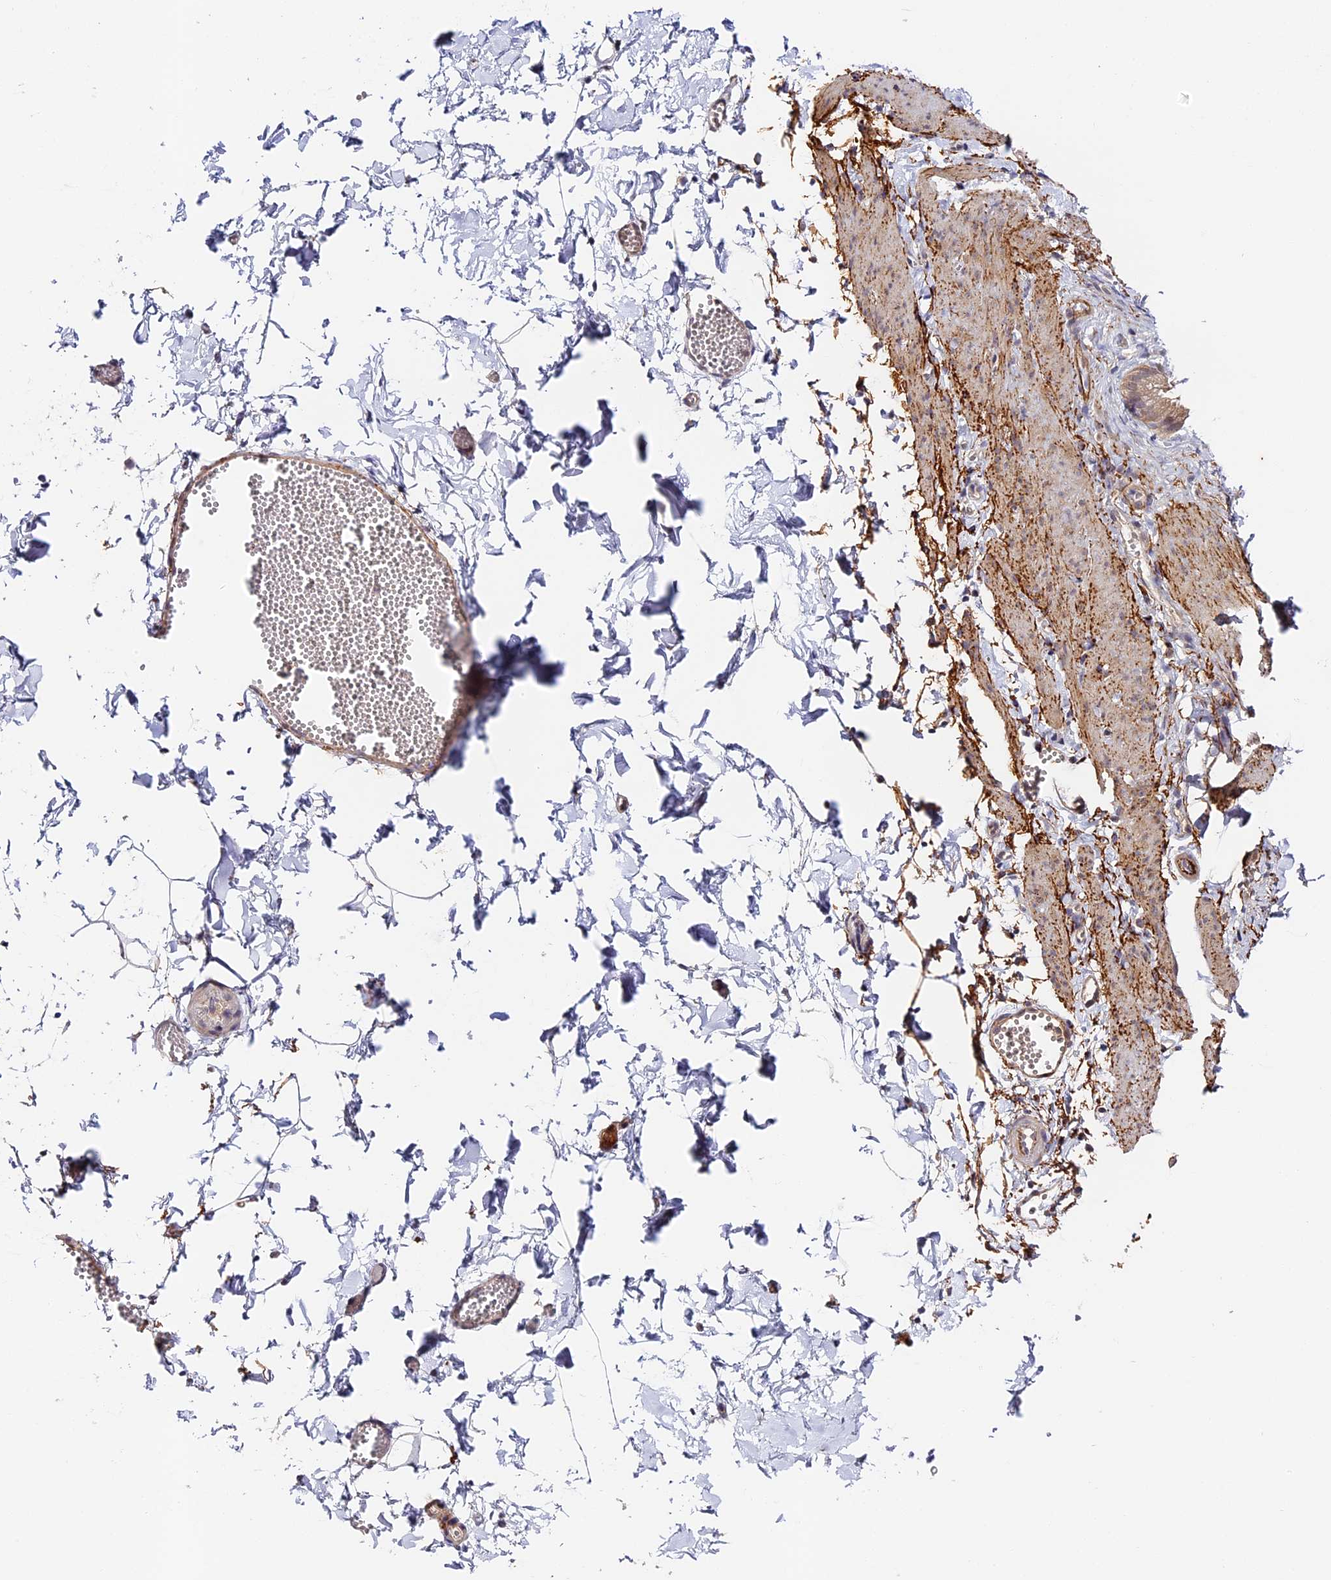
{"staining": {"intensity": "negative", "quantity": "none", "location": "none"}, "tissue": "adipose tissue", "cell_type": "Adipocytes", "image_type": "normal", "snomed": [{"axis": "morphology", "description": "Normal tissue, NOS"}, {"axis": "topography", "description": "Gallbladder"}, {"axis": "topography", "description": "Peripheral nerve tissue"}], "caption": "Immunohistochemistry (IHC) of normal adipose tissue displays no positivity in adipocytes.", "gene": "IMPACT", "patient": {"sex": "male", "age": 38}}